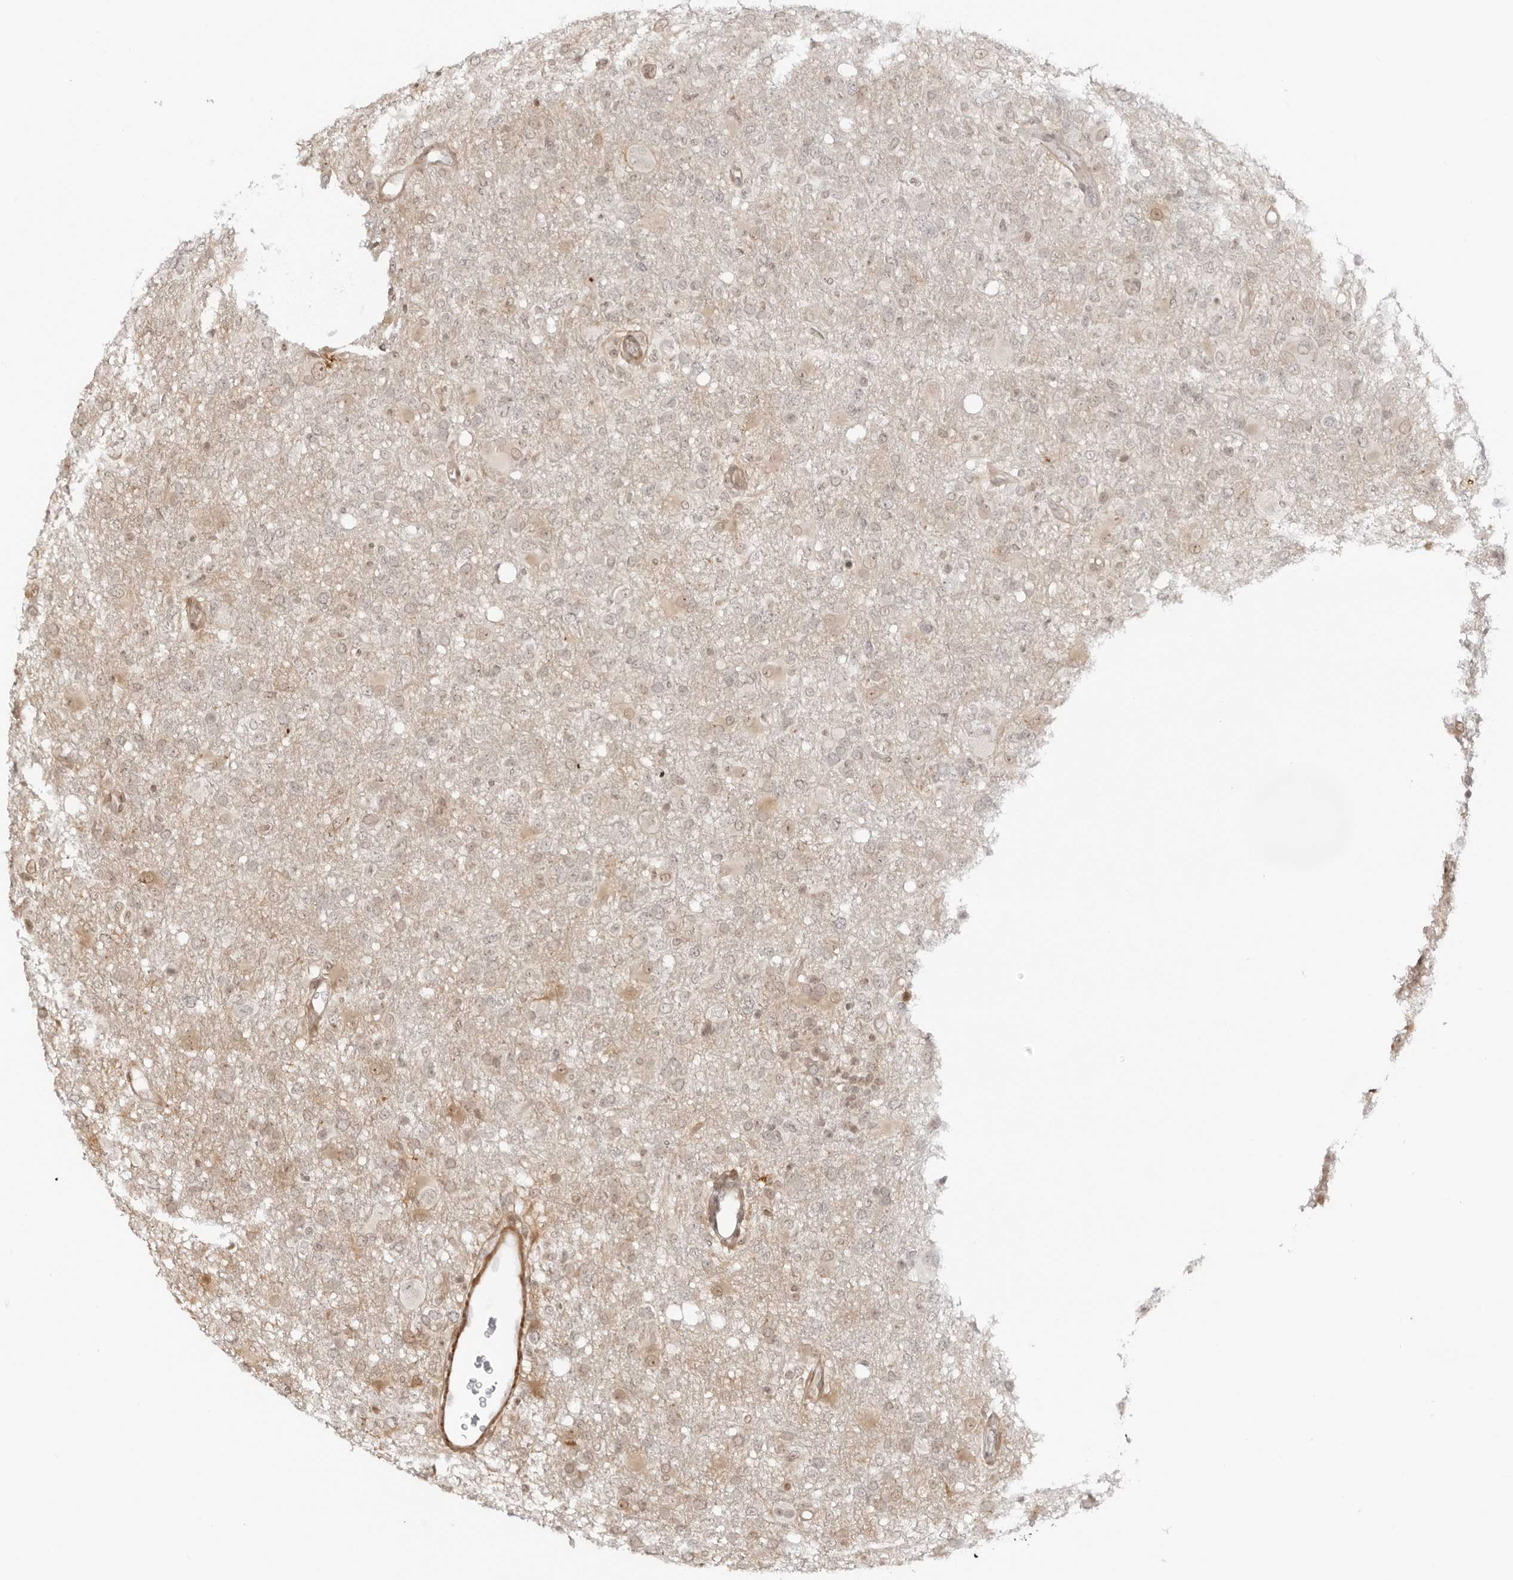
{"staining": {"intensity": "weak", "quantity": "<25%", "location": "cytoplasmic/membranous,nuclear"}, "tissue": "glioma", "cell_type": "Tumor cells", "image_type": "cancer", "snomed": [{"axis": "morphology", "description": "Glioma, malignant, High grade"}, {"axis": "topography", "description": "Brain"}], "caption": "Malignant glioma (high-grade) was stained to show a protein in brown. There is no significant staining in tumor cells.", "gene": "RNF146", "patient": {"sex": "female", "age": 57}}